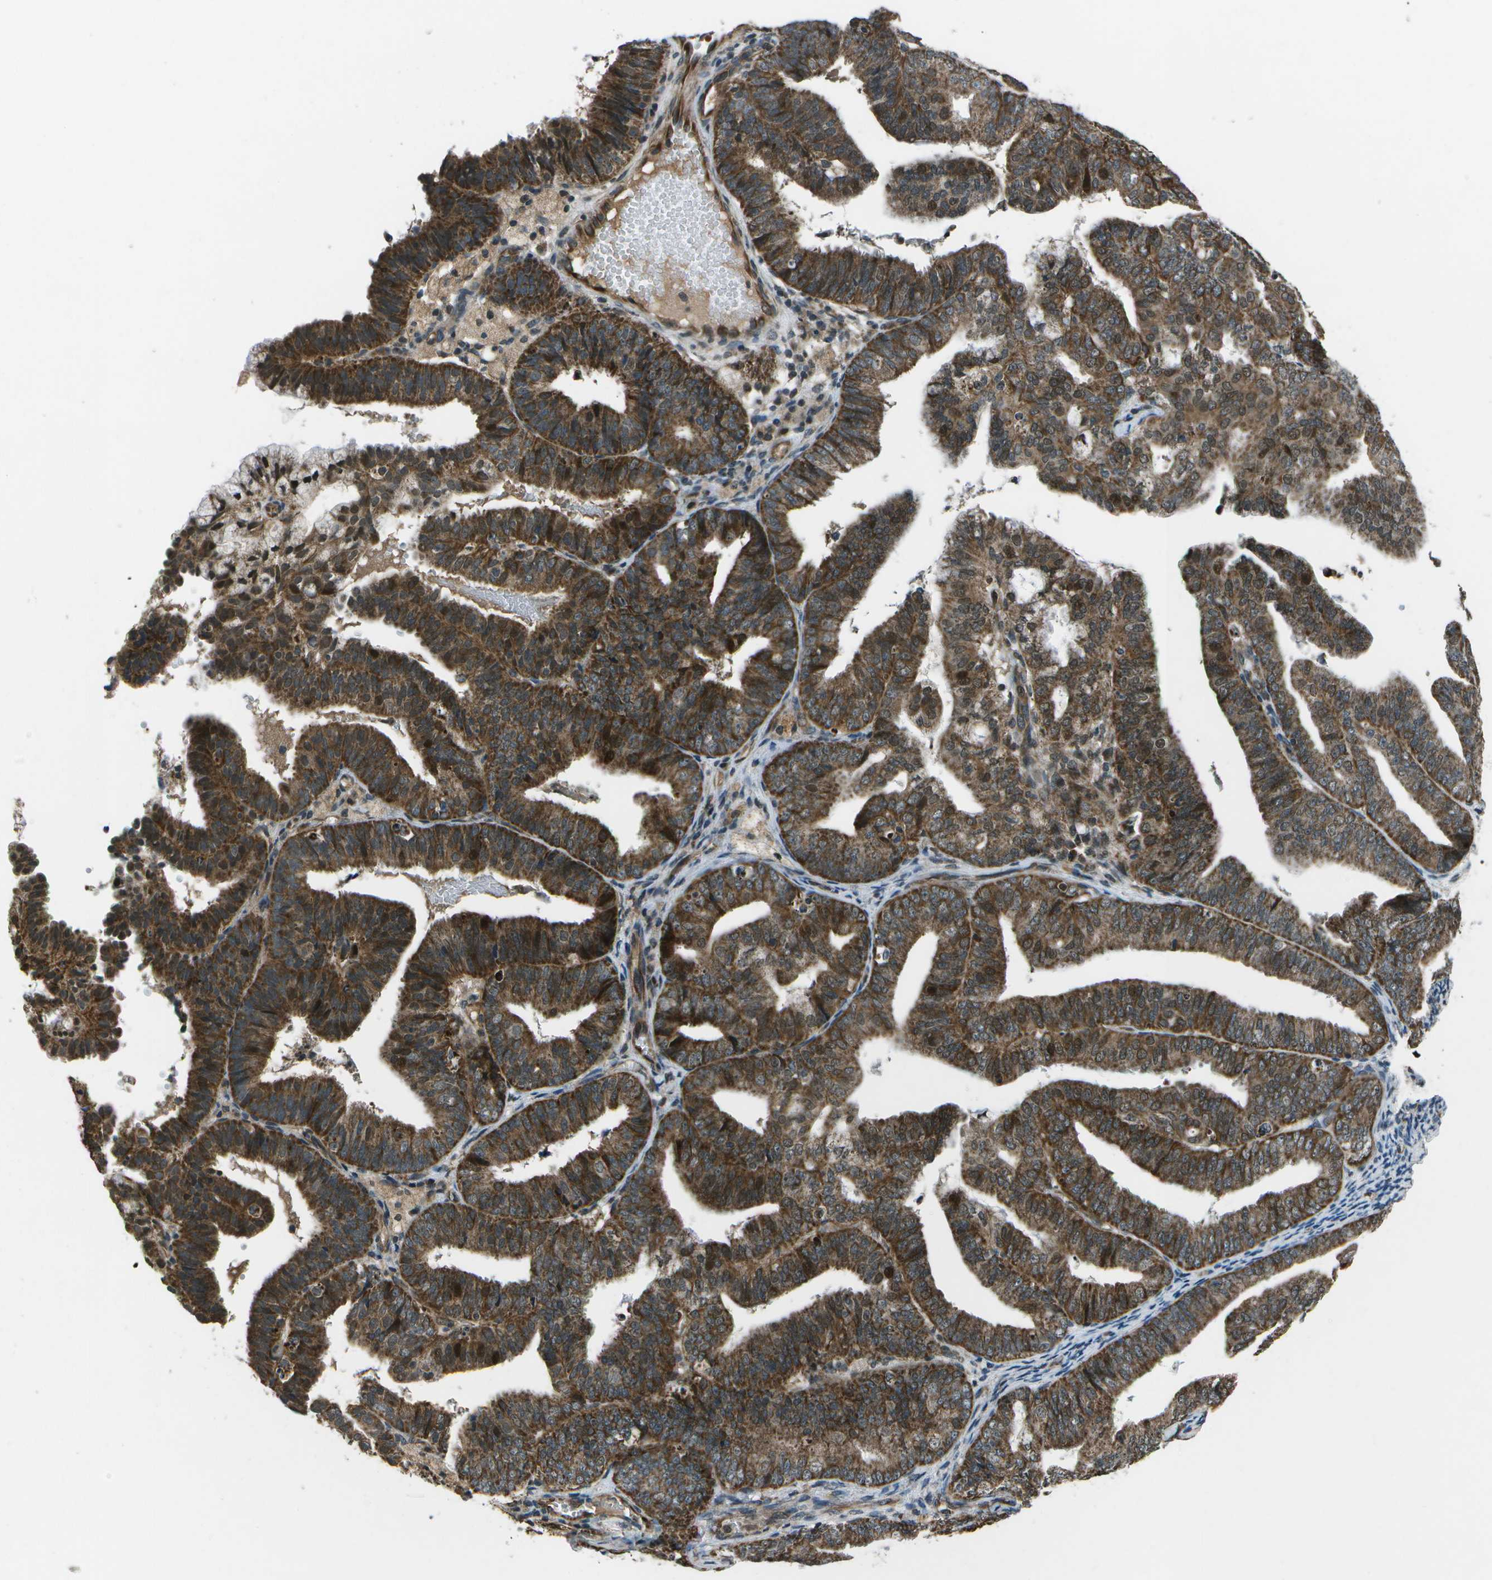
{"staining": {"intensity": "strong", "quantity": ">75%", "location": "cytoplasmic/membranous"}, "tissue": "endometrial cancer", "cell_type": "Tumor cells", "image_type": "cancer", "snomed": [{"axis": "morphology", "description": "Adenocarcinoma, NOS"}, {"axis": "topography", "description": "Endometrium"}], "caption": "A brown stain highlights strong cytoplasmic/membranous staining of a protein in endometrial cancer (adenocarcinoma) tumor cells.", "gene": "EIF2AK1", "patient": {"sex": "female", "age": 63}}